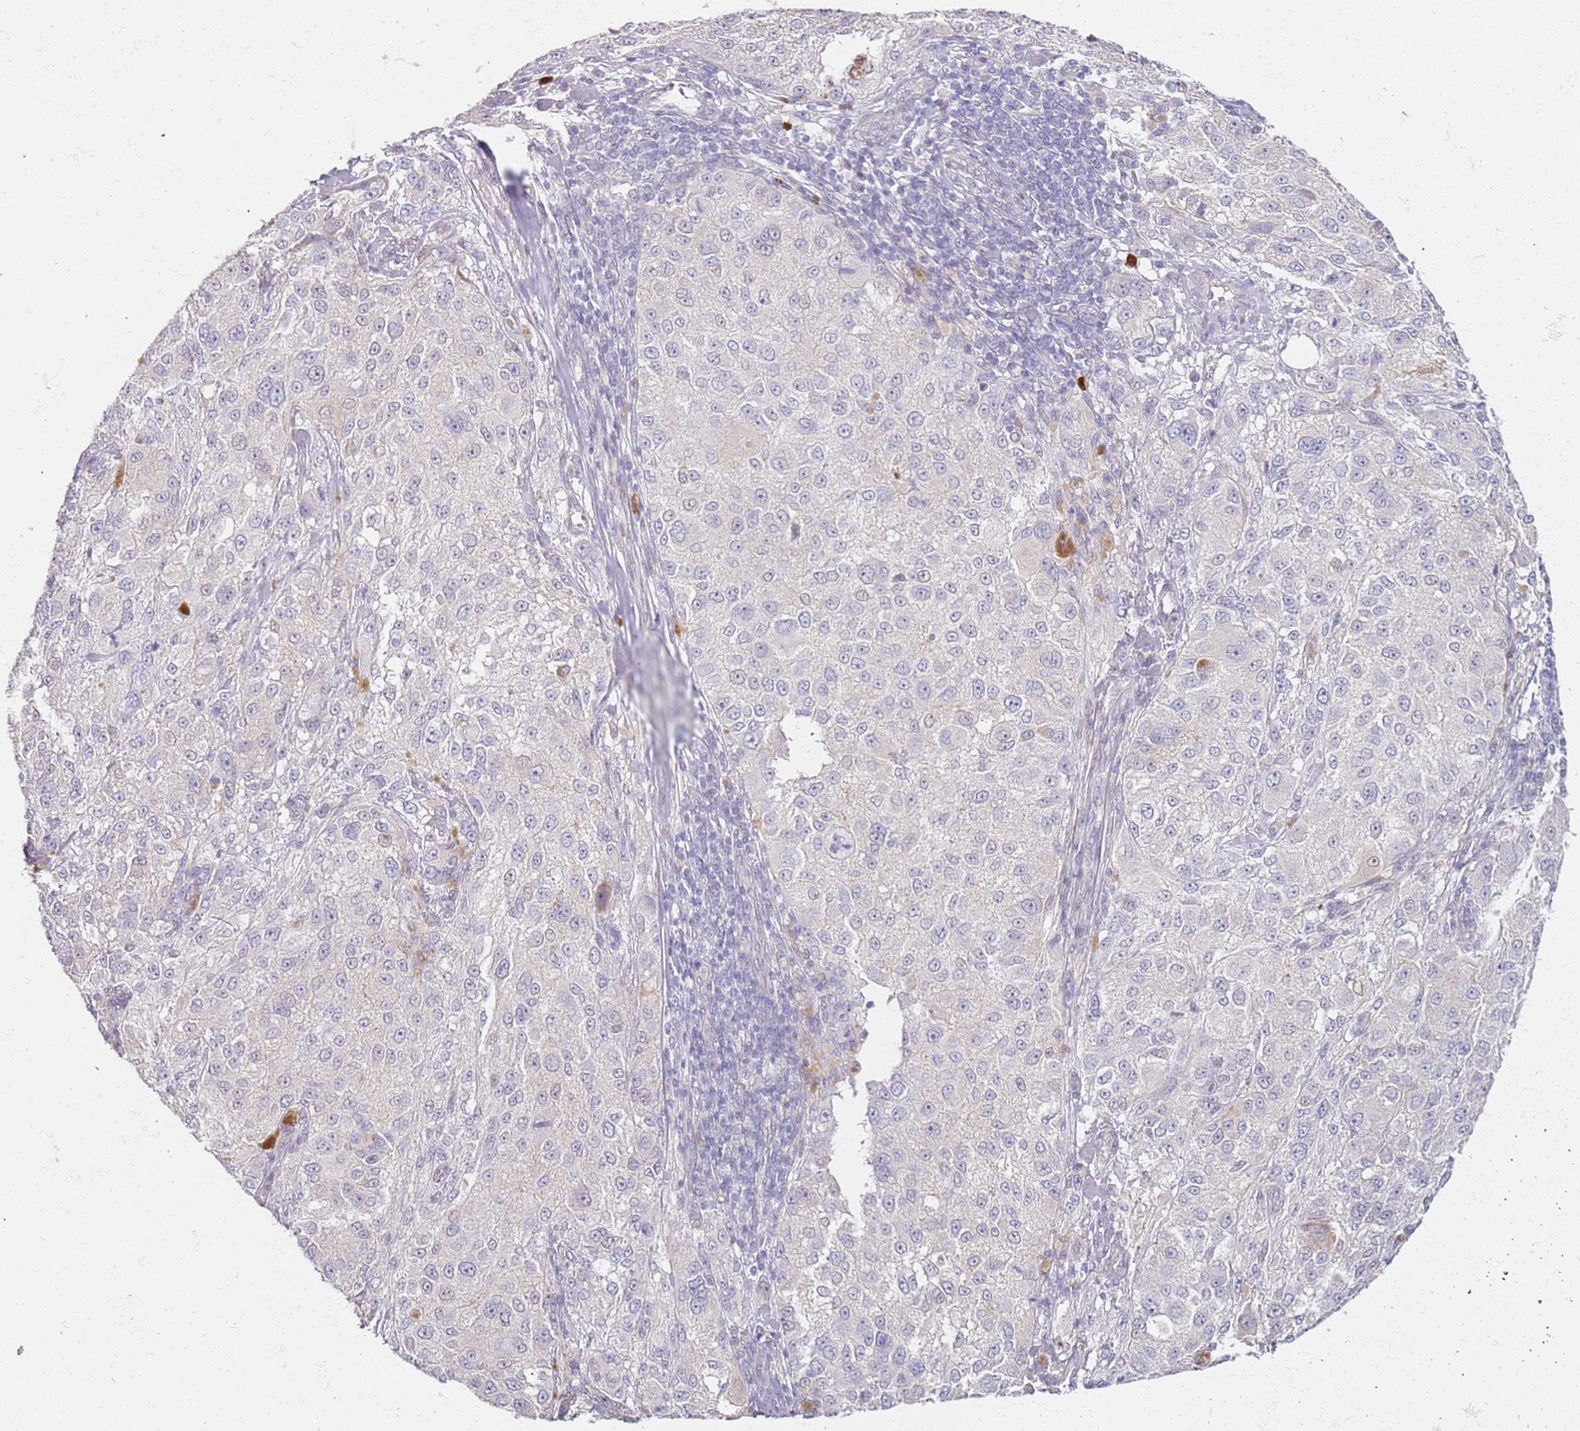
{"staining": {"intensity": "negative", "quantity": "none", "location": "none"}, "tissue": "melanoma", "cell_type": "Tumor cells", "image_type": "cancer", "snomed": [{"axis": "morphology", "description": "Necrosis, NOS"}, {"axis": "morphology", "description": "Malignant melanoma, NOS"}, {"axis": "topography", "description": "Skin"}], "caption": "This is a micrograph of immunohistochemistry staining of malignant melanoma, which shows no positivity in tumor cells.", "gene": "CD40LG", "patient": {"sex": "female", "age": 87}}